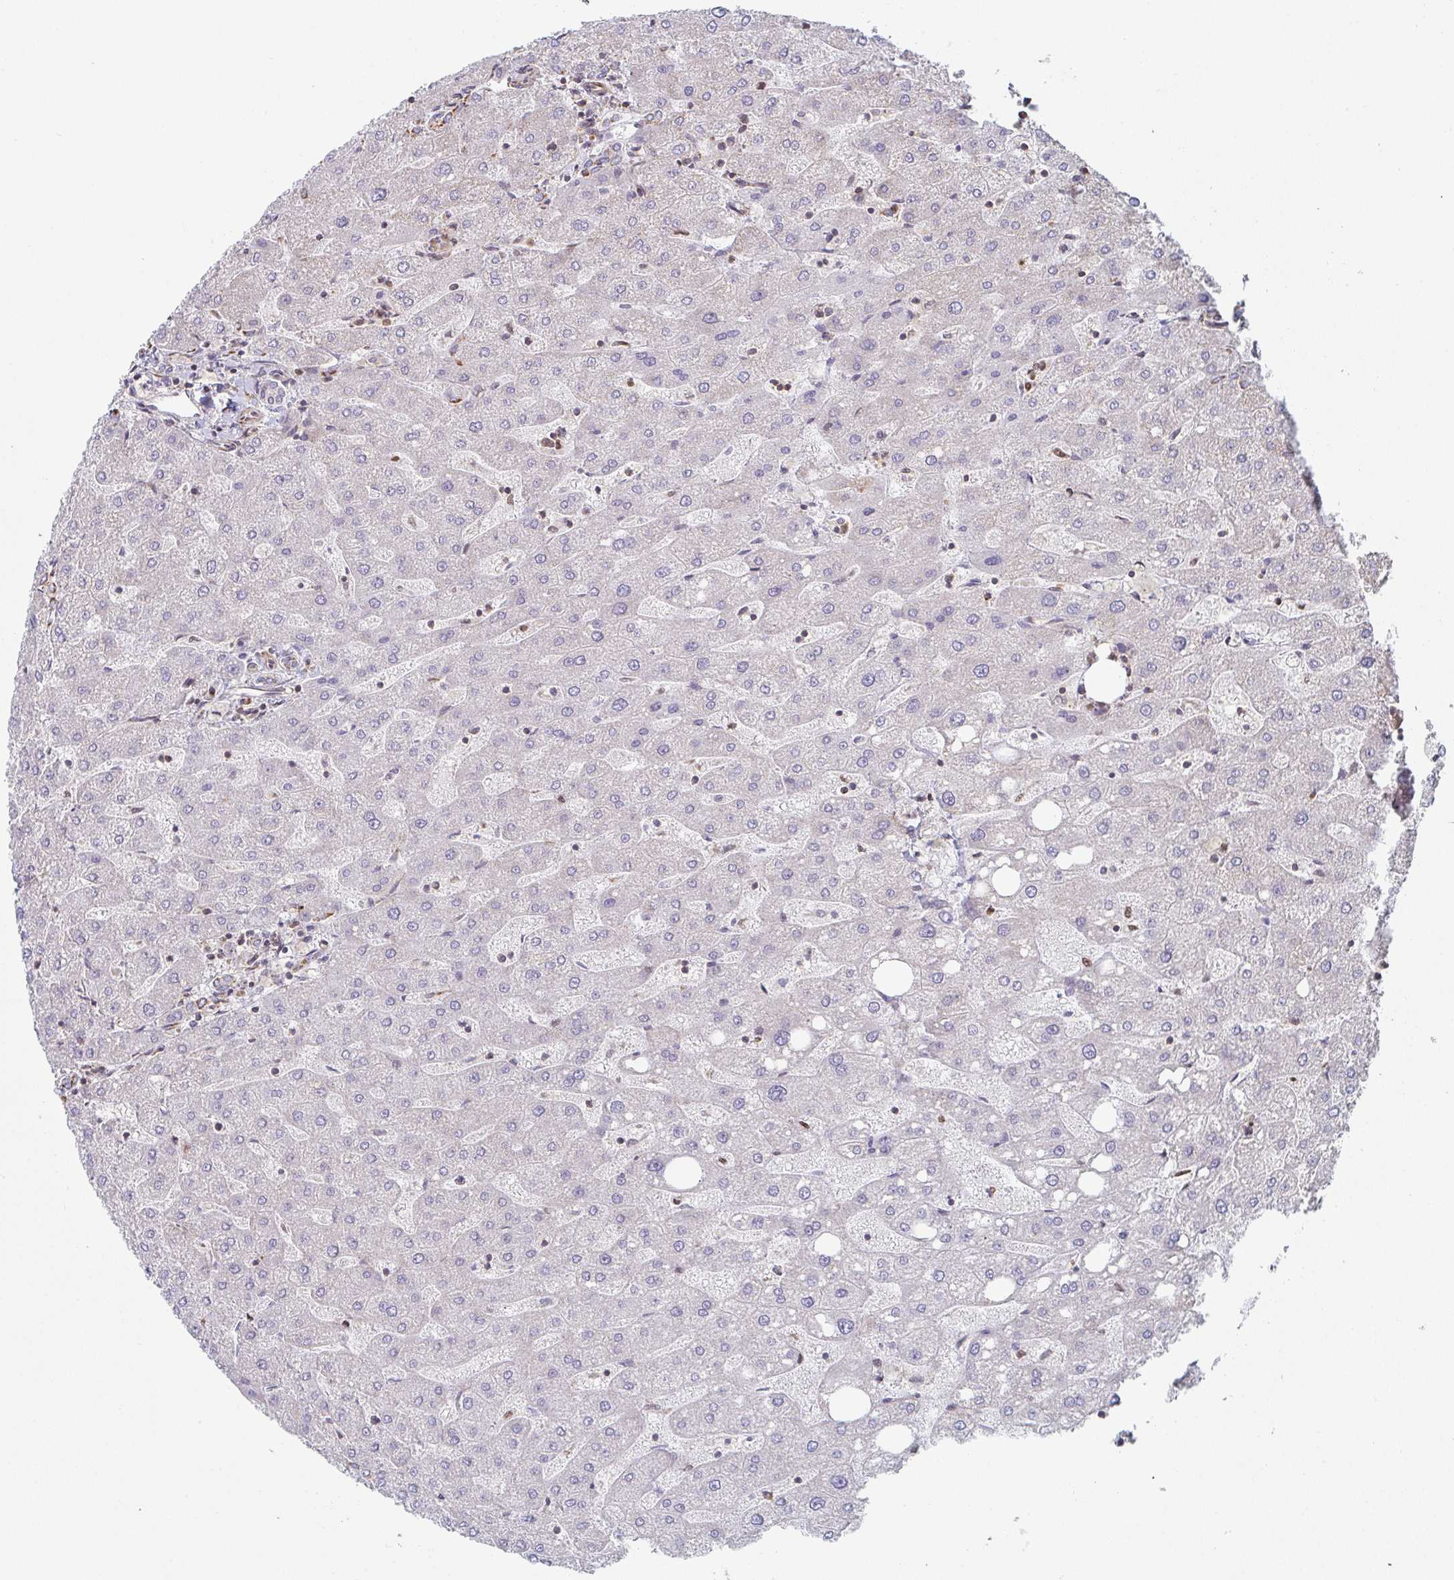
{"staining": {"intensity": "weak", "quantity": "<25%", "location": "cytoplasmic/membranous"}, "tissue": "liver", "cell_type": "Cholangiocytes", "image_type": "normal", "snomed": [{"axis": "morphology", "description": "Normal tissue, NOS"}, {"axis": "topography", "description": "Liver"}], "caption": "This image is of unremarkable liver stained with IHC to label a protein in brown with the nuclei are counter-stained blue. There is no positivity in cholangiocytes.", "gene": "ZNF526", "patient": {"sex": "male", "age": 67}}